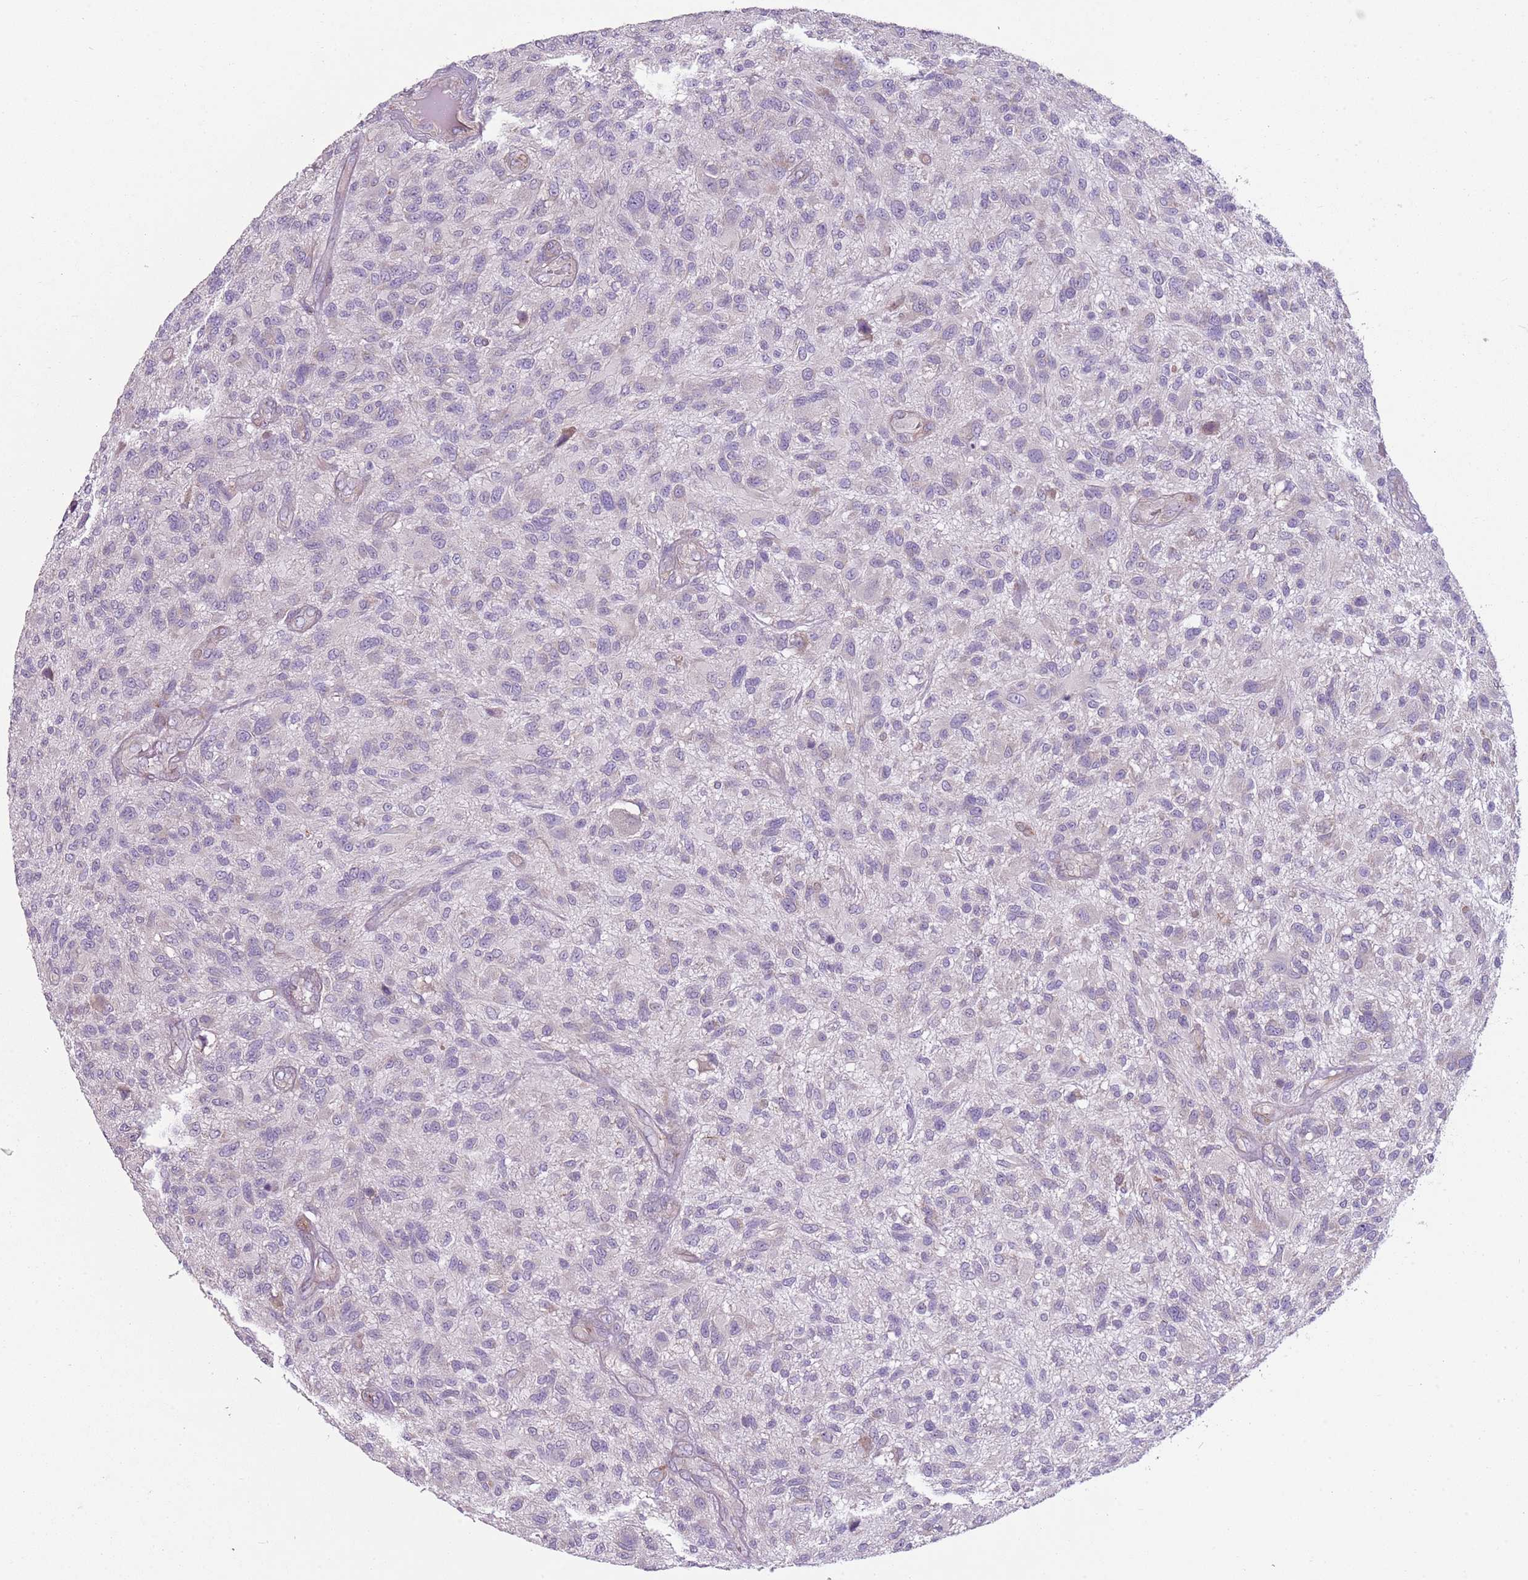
{"staining": {"intensity": "negative", "quantity": "none", "location": "none"}, "tissue": "glioma", "cell_type": "Tumor cells", "image_type": "cancer", "snomed": [{"axis": "morphology", "description": "Glioma, malignant, High grade"}, {"axis": "topography", "description": "Brain"}], "caption": "IHC histopathology image of neoplastic tissue: human glioma stained with DAB (3,3'-diaminobenzidine) demonstrates no significant protein expression in tumor cells.", "gene": "ZNF583", "patient": {"sex": "male", "age": 47}}